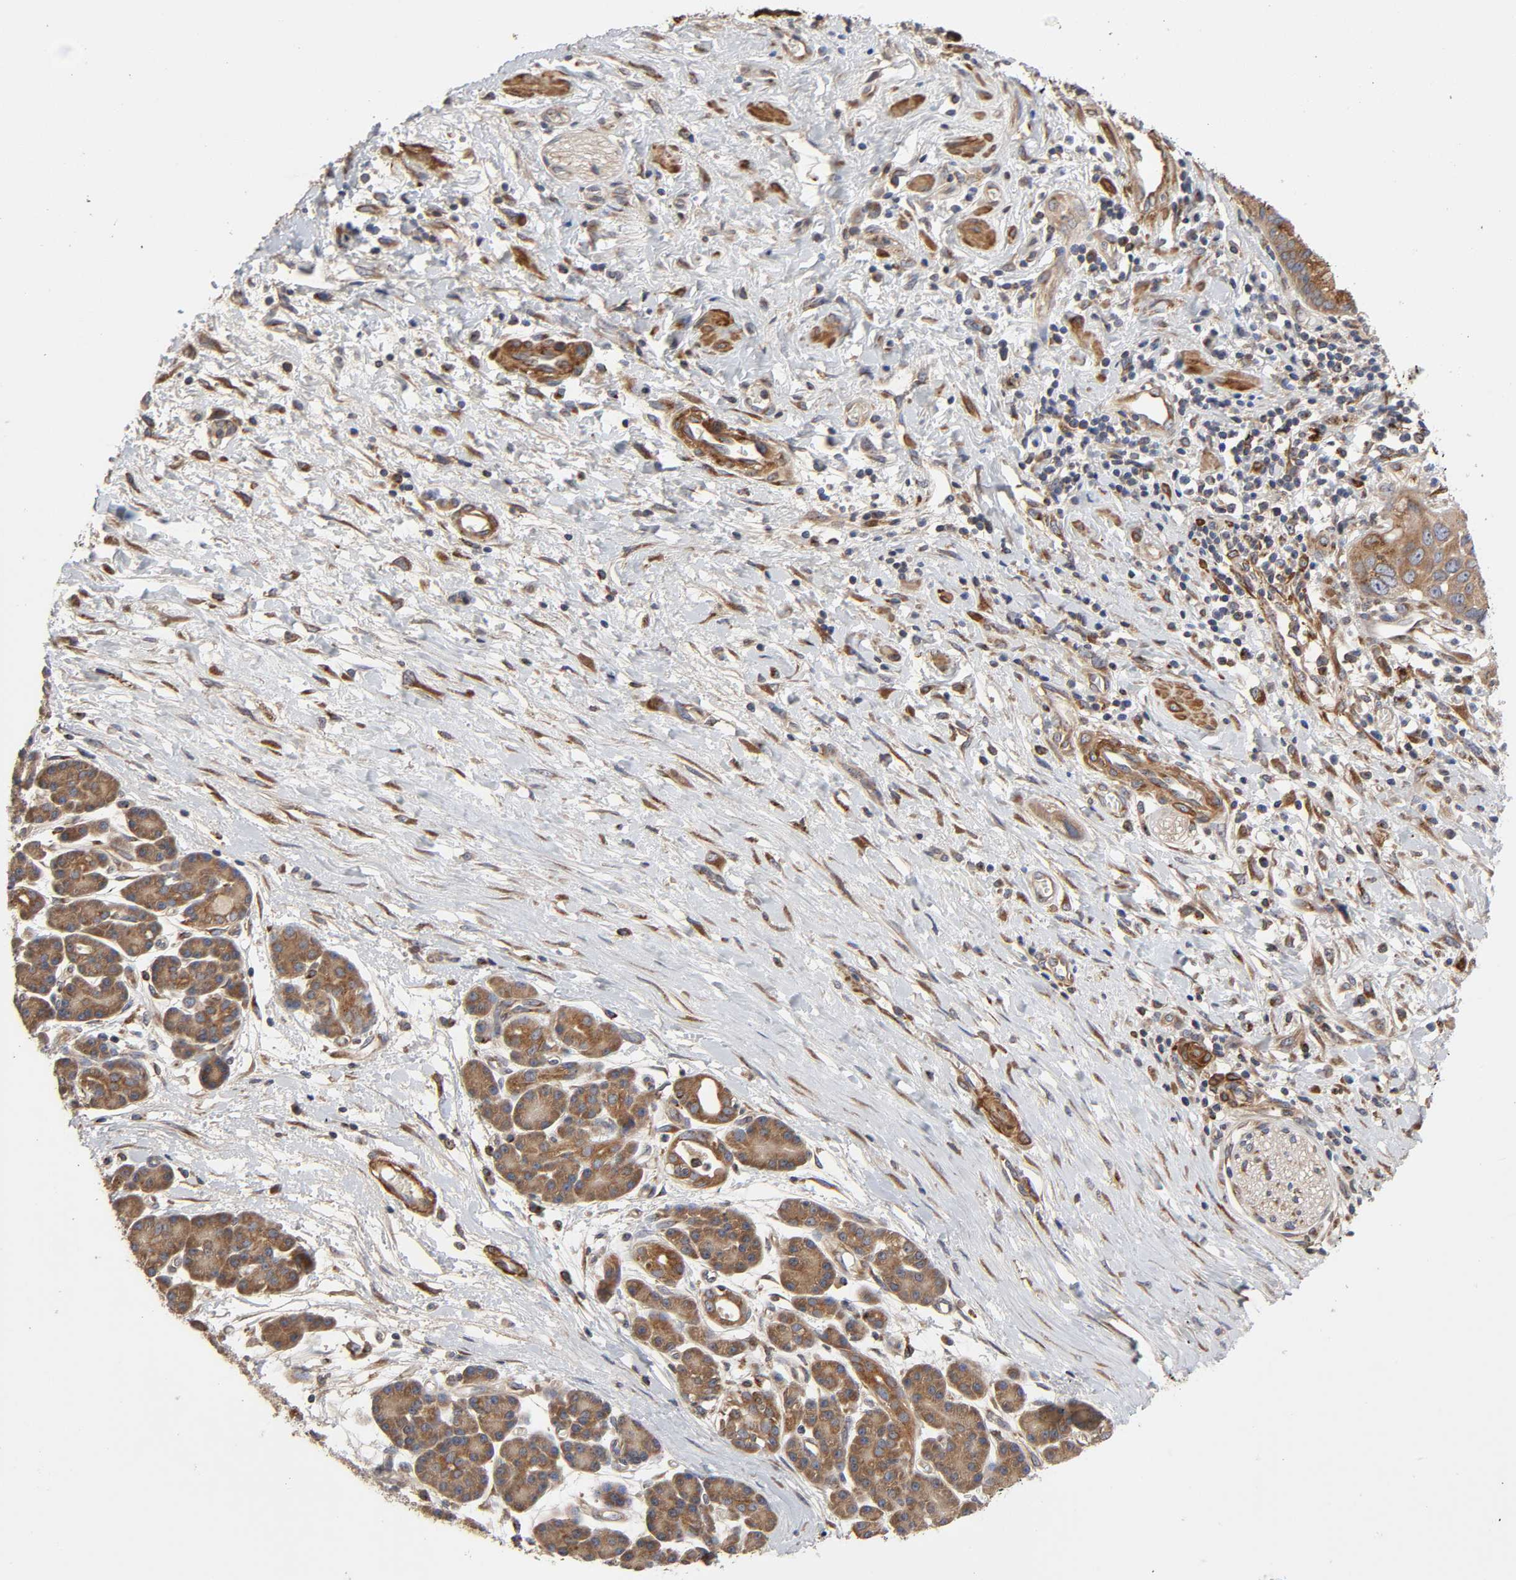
{"staining": {"intensity": "moderate", "quantity": ">75%", "location": "cytoplasmic/membranous"}, "tissue": "pancreatic cancer", "cell_type": "Tumor cells", "image_type": "cancer", "snomed": [{"axis": "morphology", "description": "Adenocarcinoma, NOS"}, {"axis": "topography", "description": "Pancreas"}], "caption": "Protein analysis of pancreatic cancer tissue exhibits moderate cytoplasmic/membranous staining in approximately >75% of tumor cells. (Brightfield microscopy of DAB IHC at high magnification).", "gene": "GNPTG", "patient": {"sex": "female", "age": 60}}